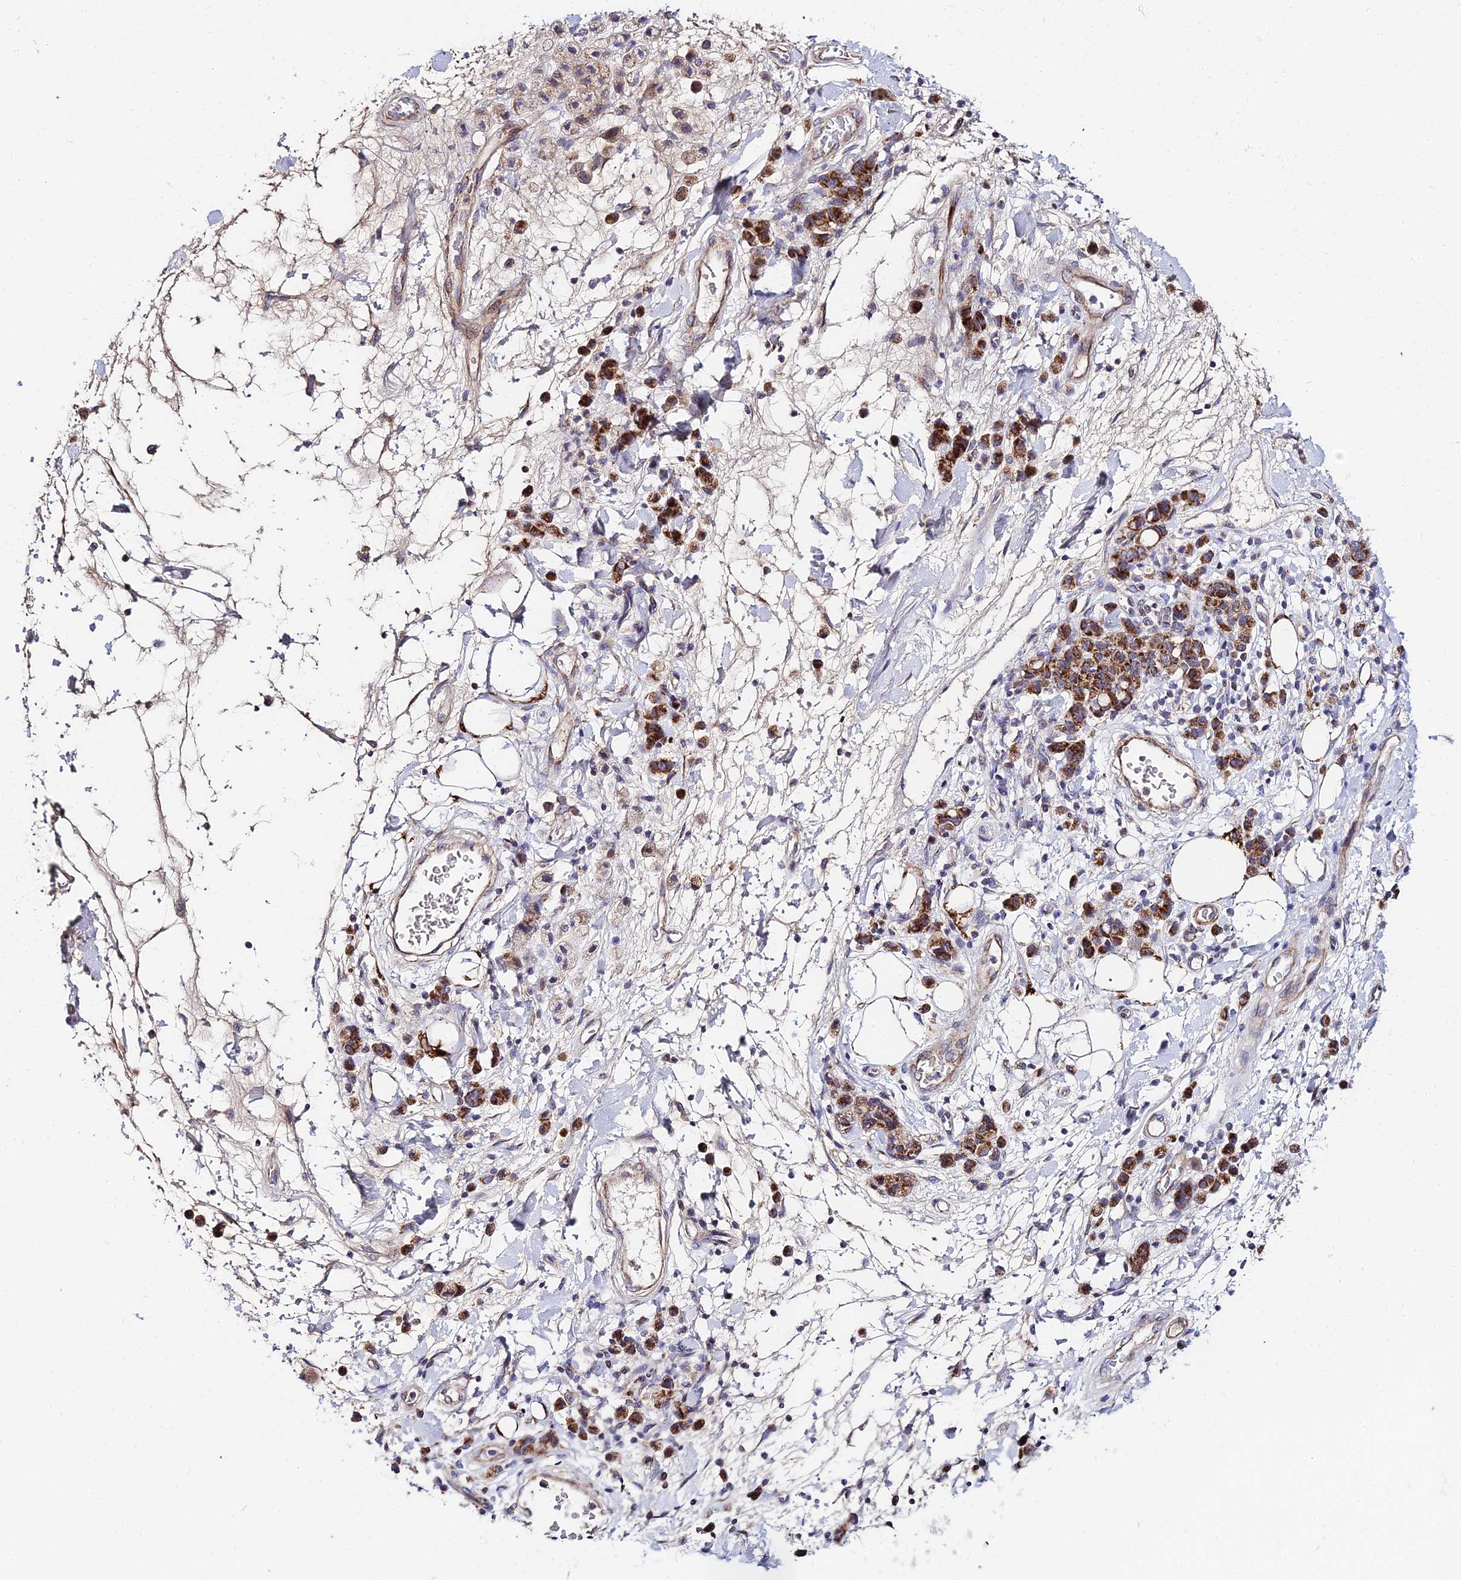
{"staining": {"intensity": "strong", "quantity": ">75%", "location": "cytoplasmic/membranous"}, "tissue": "stomach cancer", "cell_type": "Tumor cells", "image_type": "cancer", "snomed": [{"axis": "morphology", "description": "Adenocarcinoma, NOS"}, {"axis": "topography", "description": "Stomach"}], "caption": "Approximately >75% of tumor cells in stomach adenocarcinoma show strong cytoplasmic/membranous protein expression as visualized by brown immunohistochemical staining.", "gene": "ACOT2", "patient": {"sex": "male", "age": 77}}